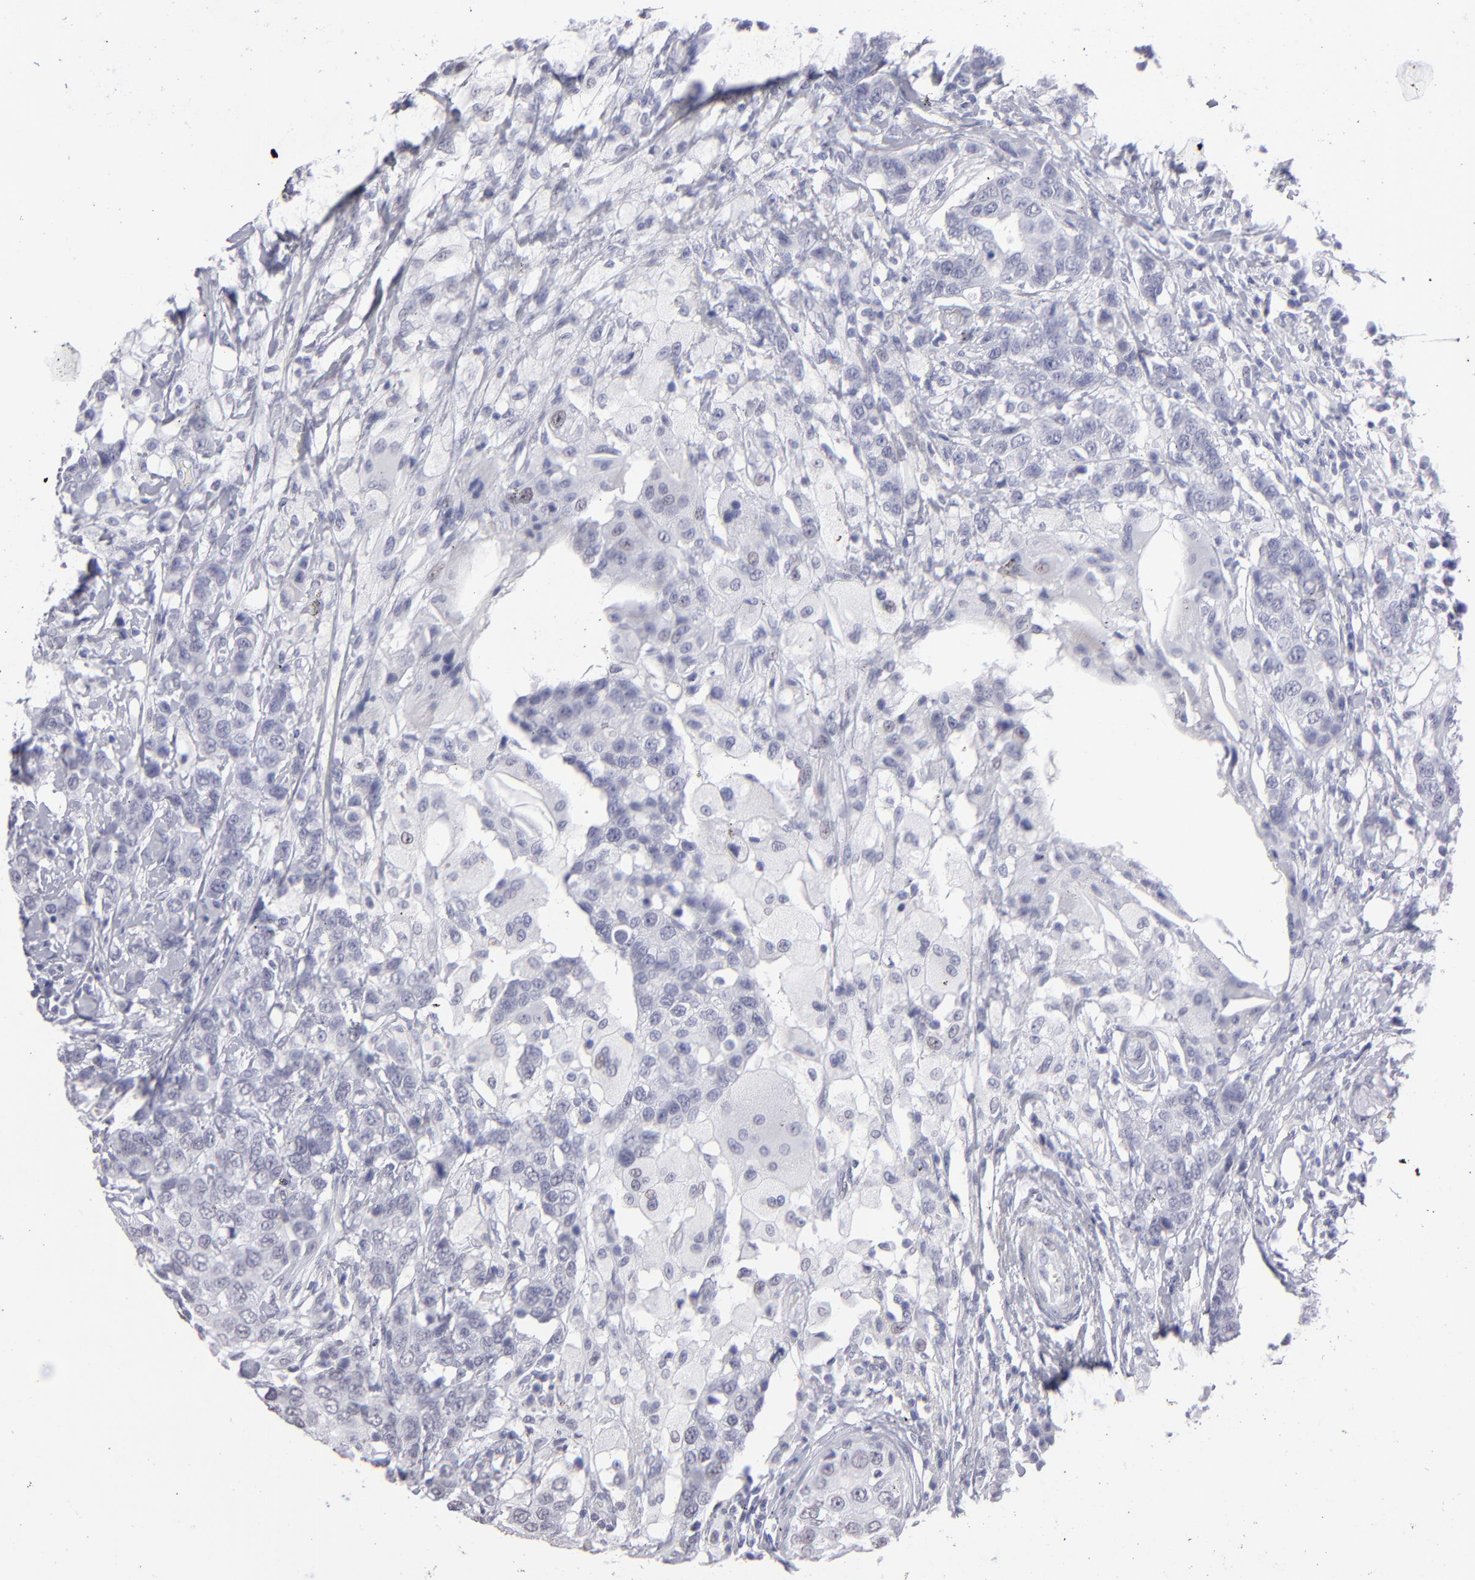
{"staining": {"intensity": "negative", "quantity": "none", "location": "none"}, "tissue": "breast cancer", "cell_type": "Tumor cells", "image_type": "cancer", "snomed": [{"axis": "morphology", "description": "Duct carcinoma"}, {"axis": "topography", "description": "Breast"}], "caption": "A high-resolution histopathology image shows IHC staining of breast cancer (intraductal carcinoma), which demonstrates no significant positivity in tumor cells. (Stains: DAB IHC with hematoxylin counter stain, Microscopy: brightfield microscopy at high magnification).", "gene": "ALDOB", "patient": {"sex": "female", "age": 27}}